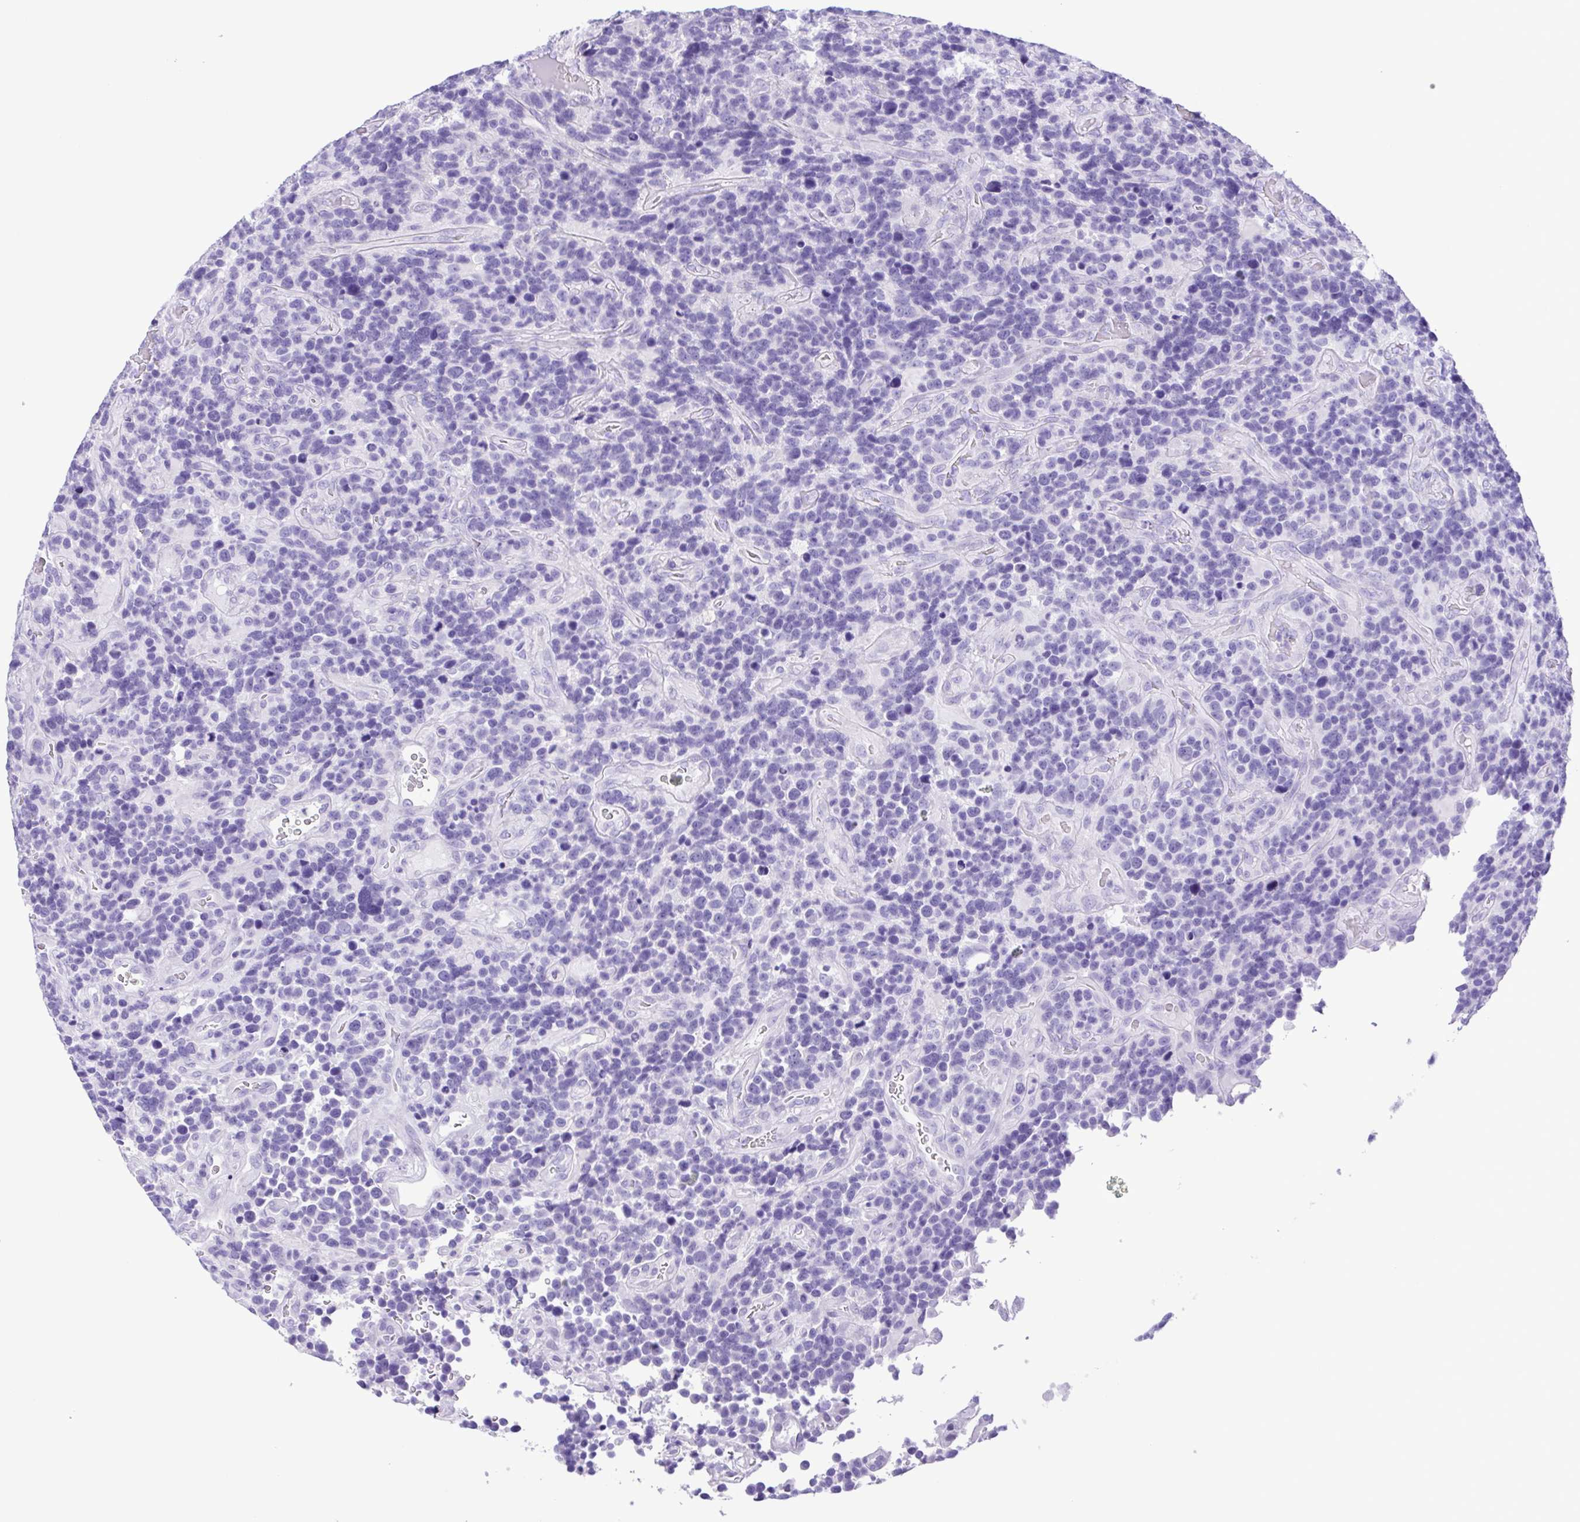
{"staining": {"intensity": "negative", "quantity": "none", "location": "none"}, "tissue": "glioma", "cell_type": "Tumor cells", "image_type": "cancer", "snomed": [{"axis": "morphology", "description": "Glioma, malignant, High grade"}, {"axis": "topography", "description": "Brain"}], "caption": "IHC of human glioma exhibits no staining in tumor cells. (IHC, brightfield microscopy, high magnification).", "gene": "CASP14", "patient": {"sex": "male", "age": 33}}